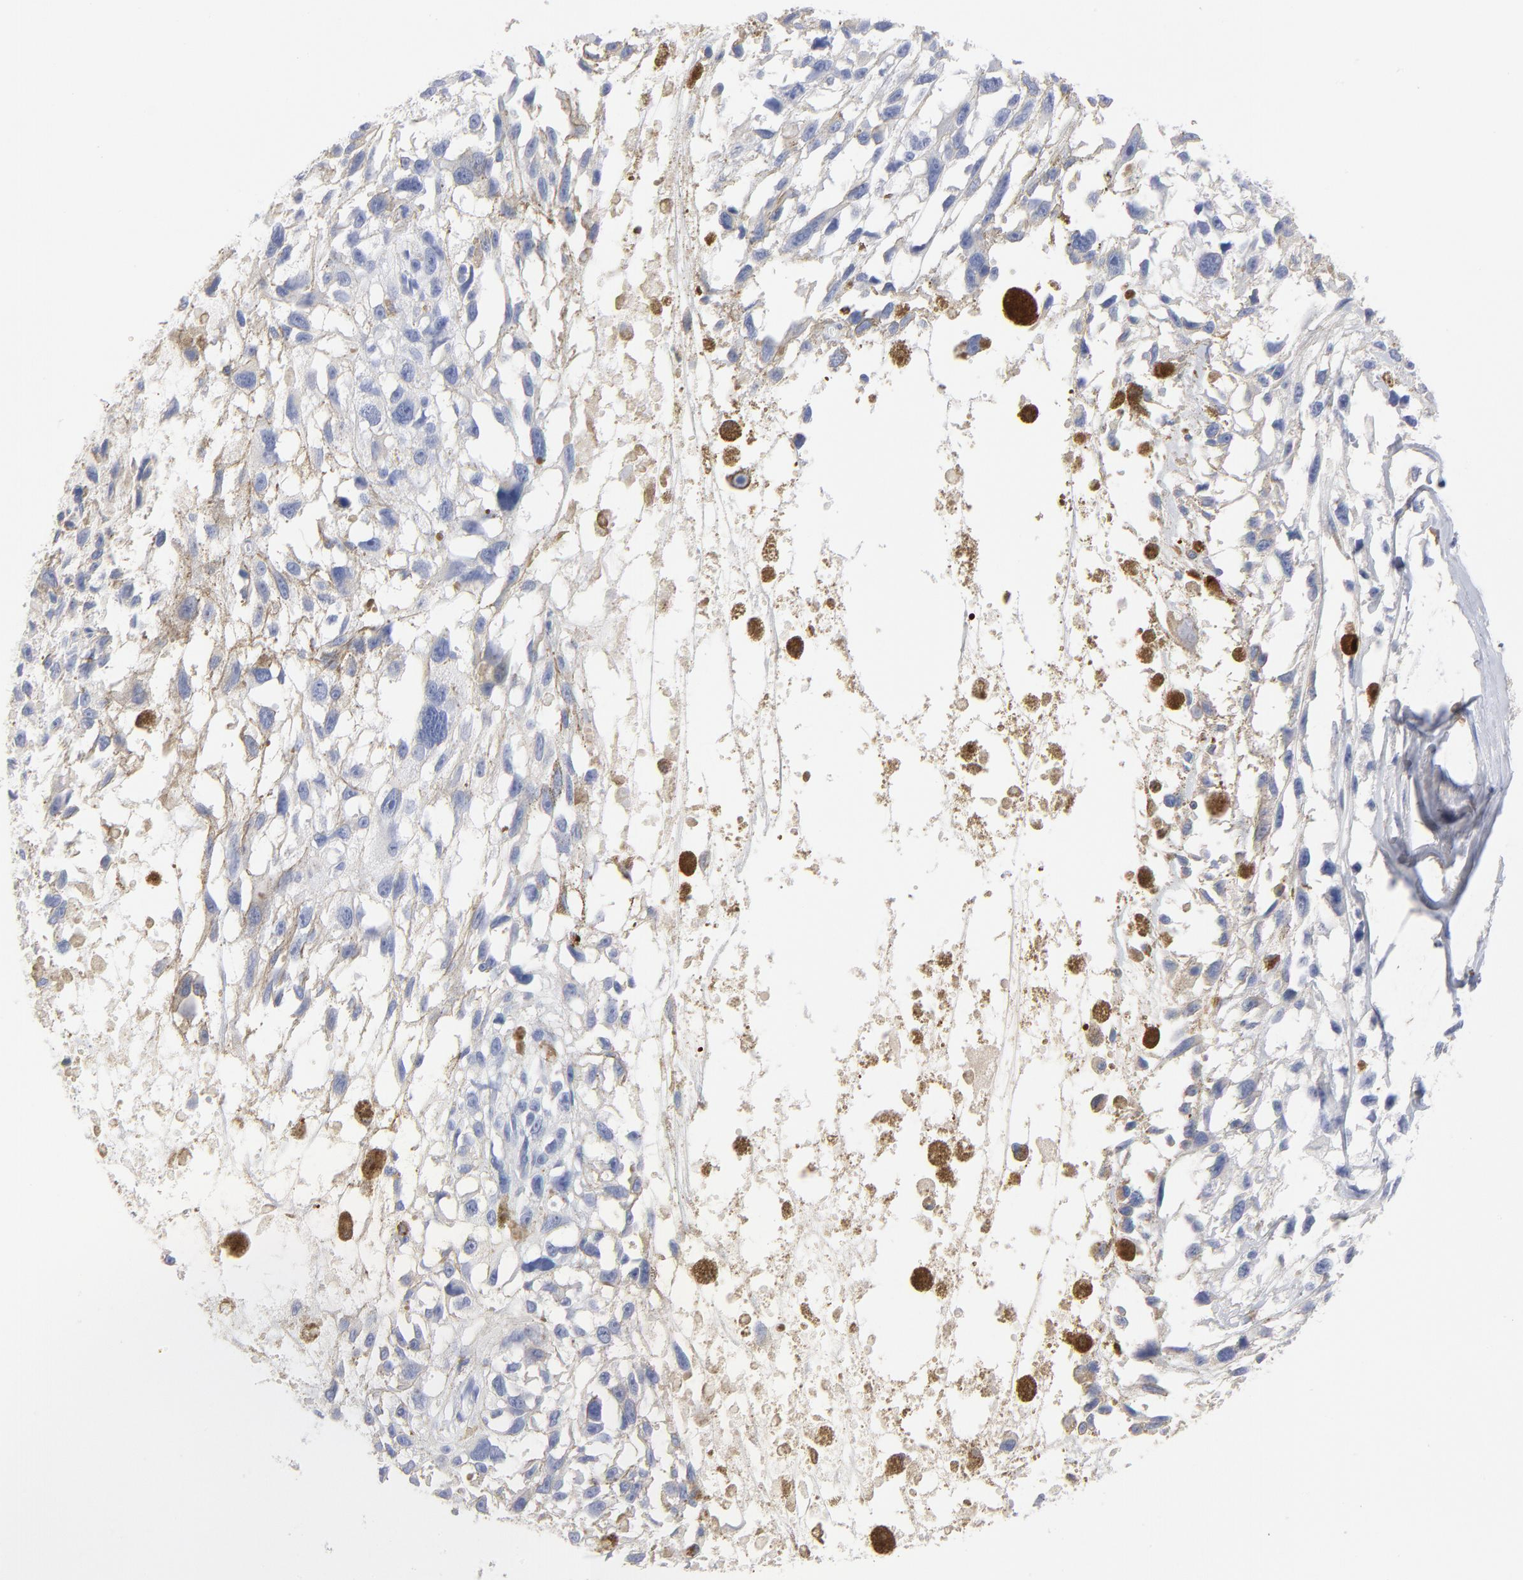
{"staining": {"intensity": "negative", "quantity": "none", "location": "none"}, "tissue": "melanoma", "cell_type": "Tumor cells", "image_type": "cancer", "snomed": [{"axis": "morphology", "description": "Malignant melanoma, Metastatic site"}, {"axis": "topography", "description": "Lymph node"}], "caption": "Immunohistochemical staining of malignant melanoma (metastatic site) shows no significant expression in tumor cells. Brightfield microscopy of immunohistochemistry stained with DAB (3,3'-diaminobenzidine) (brown) and hematoxylin (blue), captured at high magnification.", "gene": "IFIT2", "patient": {"sex": "male", "age": 59}}